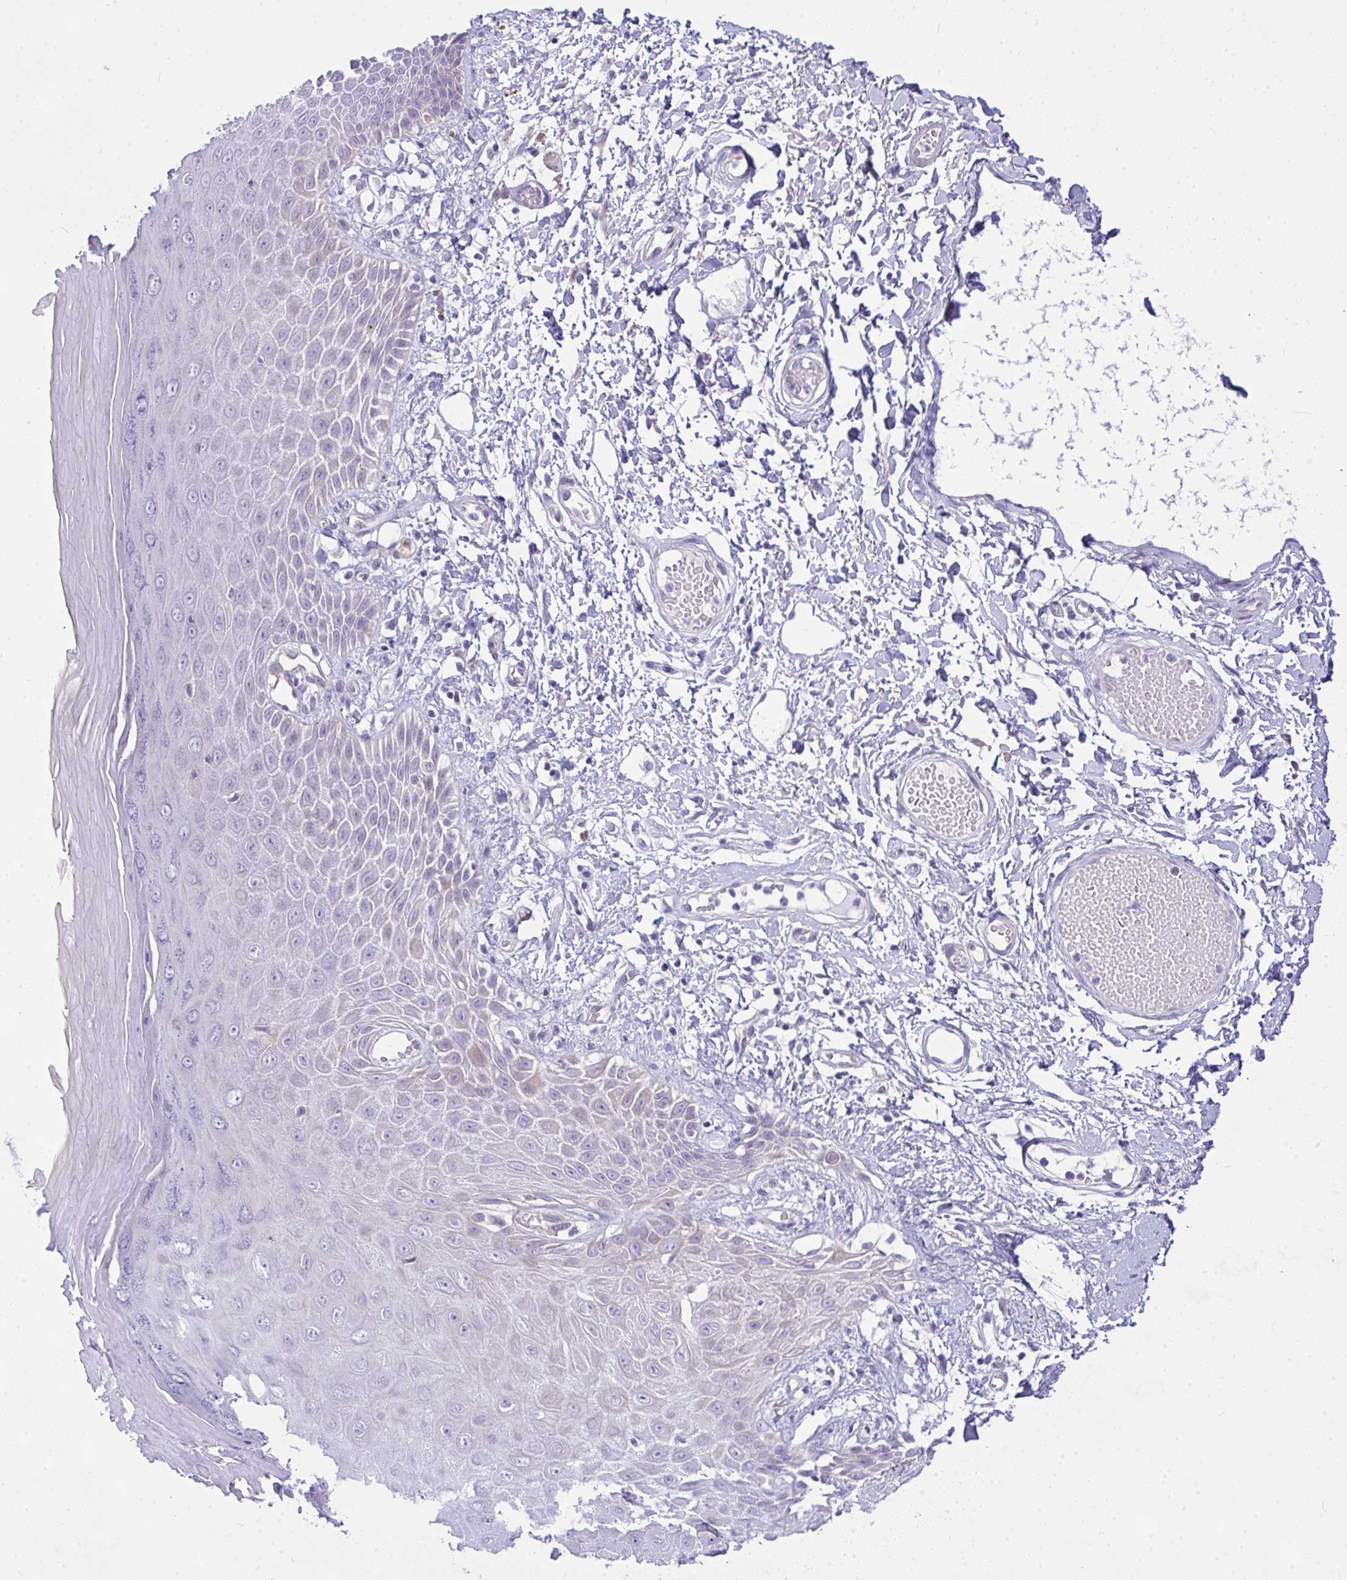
{"staining": {"intensity": "weak", "quantity": "<25%", "location": "nuclear"}, "tissue": "skin", "cell_type": "Epidermal cells", "image_type": "normal", "snomed": [{"axis": "morphology", "description": "Normal tissue, NOS"}, {"axis": "topography", "description": "Anal"}, {"axis": "topography", "description": "Peripheral nerve tissue"}], "caption": "IHC of normal skin shows no staining in epidermal cells. (Brightfield microscopy of DAB (3,3'-diaminobenzidine) immunohistochemistry (IHC) at high magnification).", "gene": "NFXL1", "patient": {"sex": "male", "age": 78}}